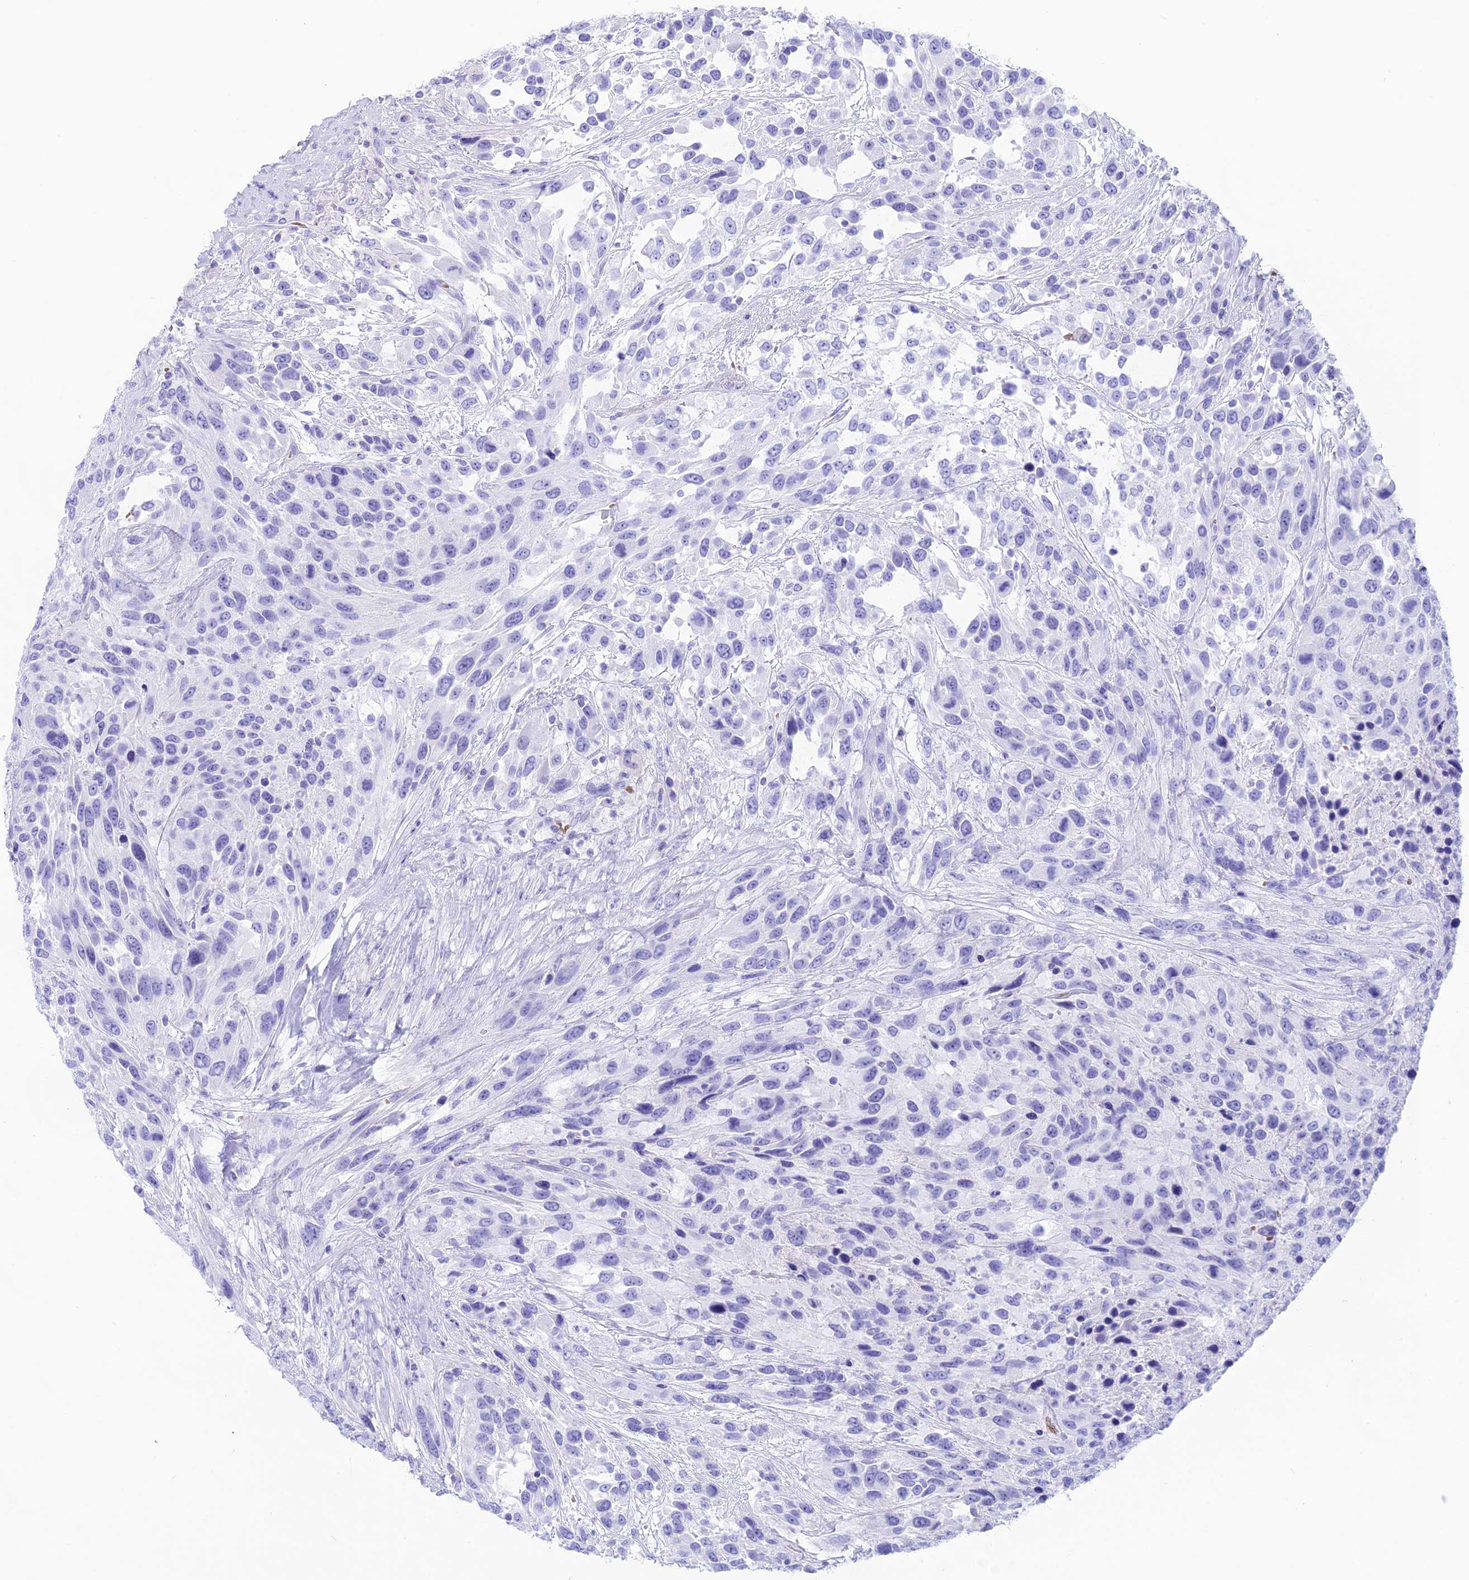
{"staining": {"intensity": "negative", "quantity": "none", "location": "none"}, "tissue": "urothelial cancer", "cell_type": "Tumor cells", "image_type": "cancer", "snomed": [{"axis": "morphology", "description": "Urothelial carcinoma, High grade"}, {"axis": "topography", "description": "Urinary bladder"}], "caption": "Immunohistochemical staining of high-grade urothelial carcinoma demonstrates no significant expression in tumor cells.", "gene": "GLYATL1", "patient": {"sex": "female", "age": 70}}